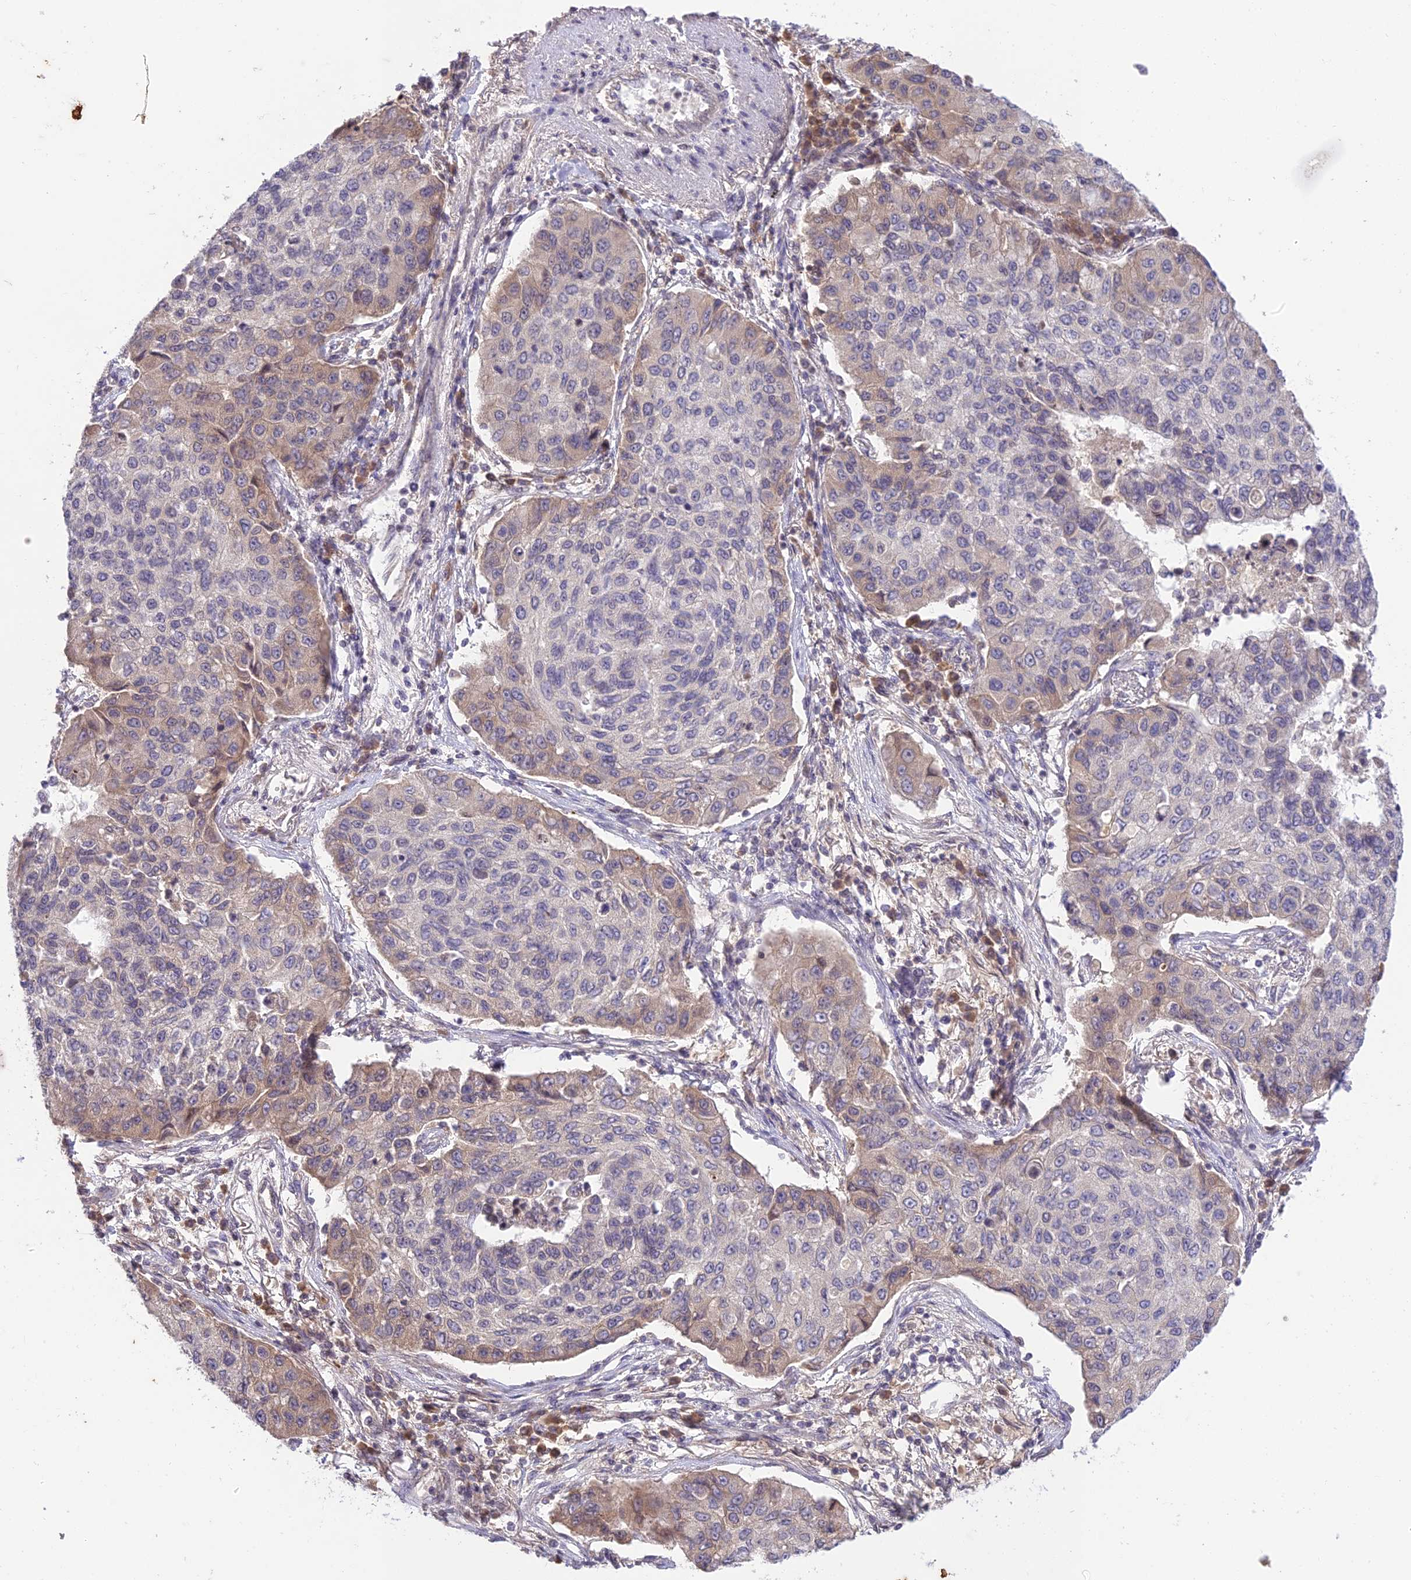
{"staining": {"intensity": "weak", "quantity": "25%-75%", "location": "cytoplasmic/membranous"}, "tissue": "lung cancer", "cell_type": "Tumor cells", "image_type": "cancer", "snomed": [{"axis": "morphology", "description": "Squamous cell carcinoma, NOS"}, {"axis": "topography", "description": "Lung"}], "caption": "Lung cancer stained for a protein exhibits weak cytoplasmic/membranous positivity in tumor cells.", "gene": "TEKT1", "patient": {"sex": "male", "age": 74}}